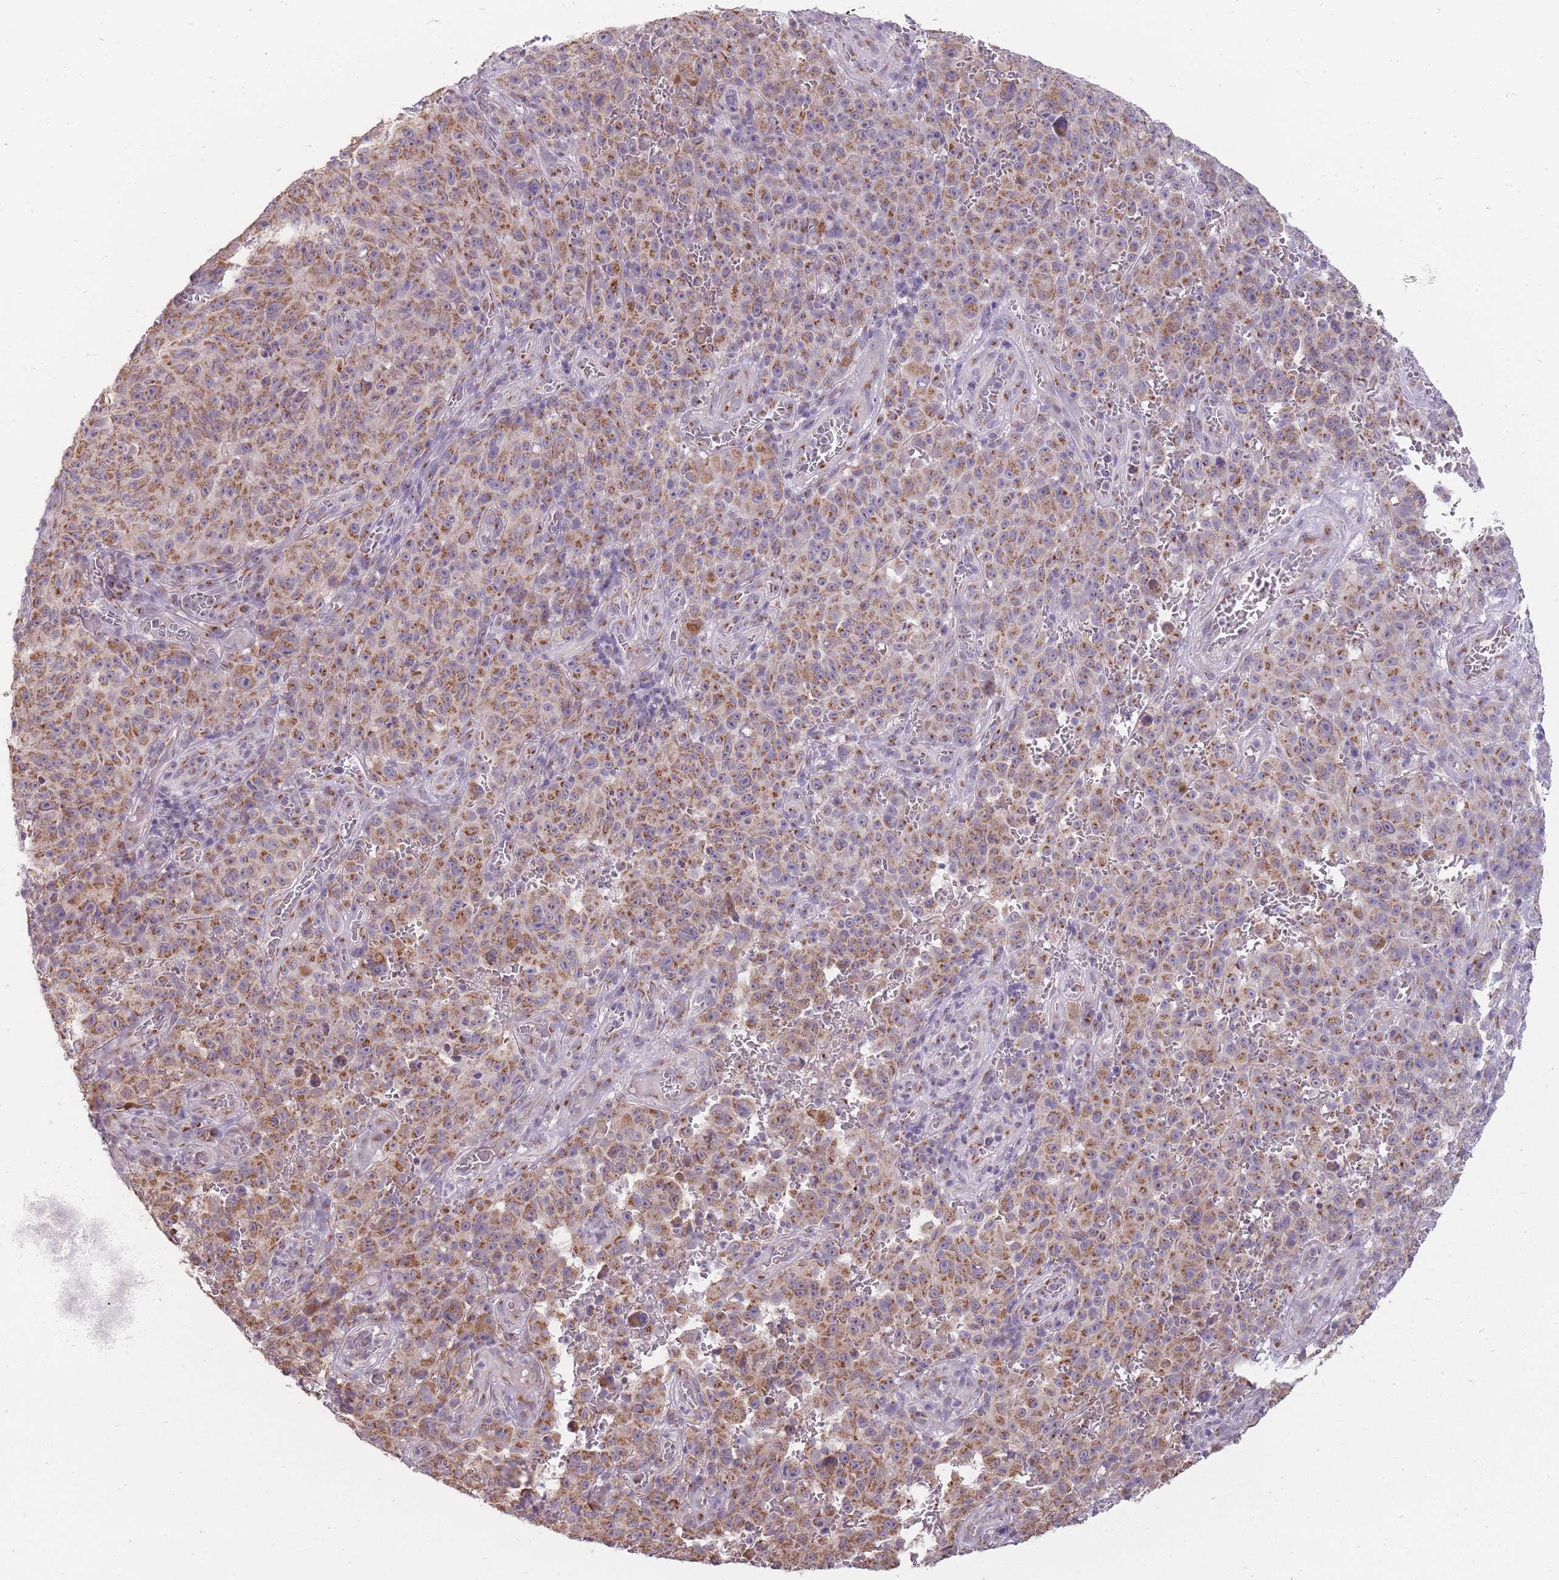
{"staining": {"intensity": "moderate", "quantity": ">75%", "location": "cytoplasmic/membranous"}, "tissue": "melanoma", "cell_type": "Tumor cells", "image_type": "cancer", "snomed": [{"axis": "morphology", "description": "Malignant melanoma, NOS"}, {"axis": "topography", "description": "Skin"}], "caption": "This photomicrograph reveals immunohistochemistry staining of human malignant melanoma, with medium moderate cytoplasmic/membranous staining in about >75% of tumor cells.", "gene": "NELL1", "patient": {"sex": "female", "age": 82}}